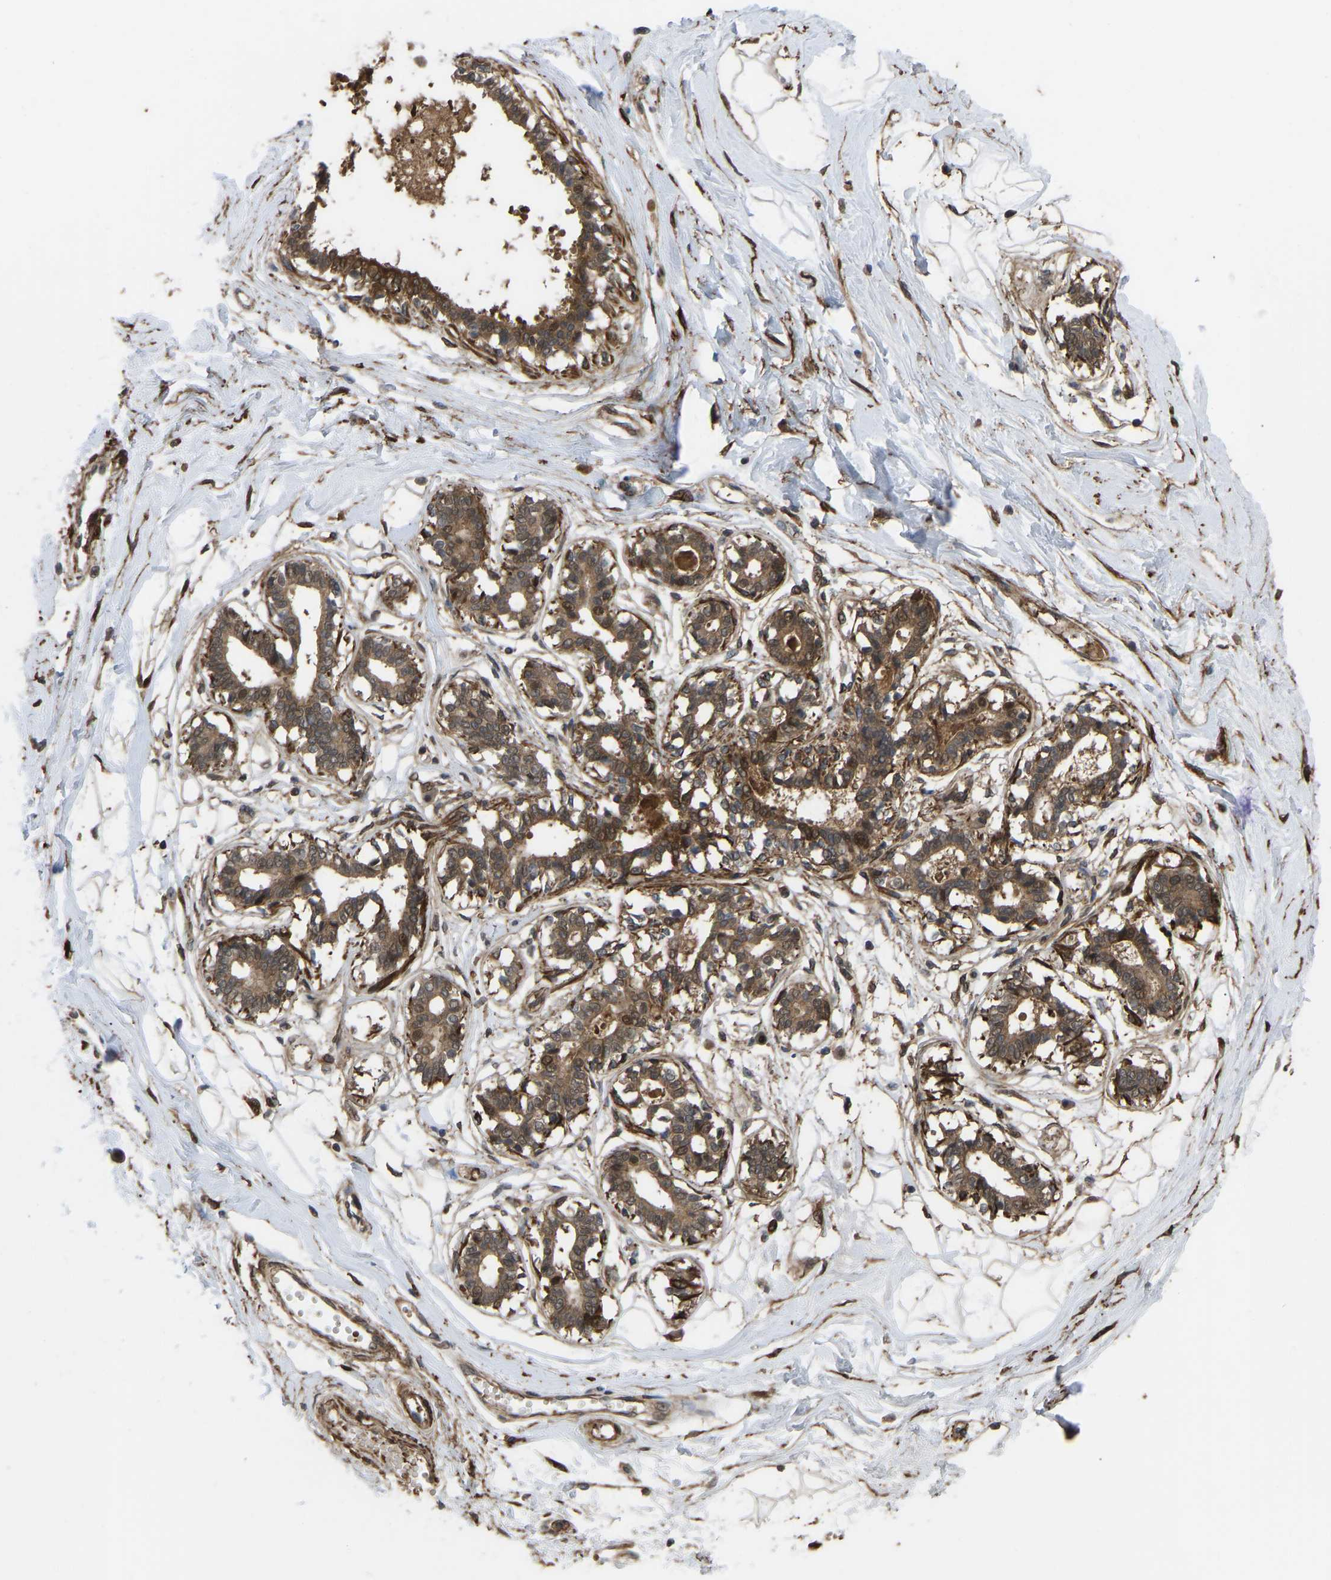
{"staining": {"intensity": "moderate", "quantity": "25%-75%", "location": "cytoplasmic/membranous"}, "tissue": "breast", "cell_type": "Adipocytes", "image_type": "normal", "snomed": [{"axis": "morphology", "description": "Normal tissue, NOS"}, {"axis": "topography", "description": "Breast"}], "caption": "Immunohistochemistry (IHC) (DAB (3,3'-diaminobenzidine)) staining of normal human breast exhibits moderate cytoplasmic/membranous protein staining in about 25%-75% of adipocytes. (brown staining indicates protein expression, while blue staining denotes nuclei).", "gene": "CYP7B1", "patient": {"sex": "female", "age": 45}}